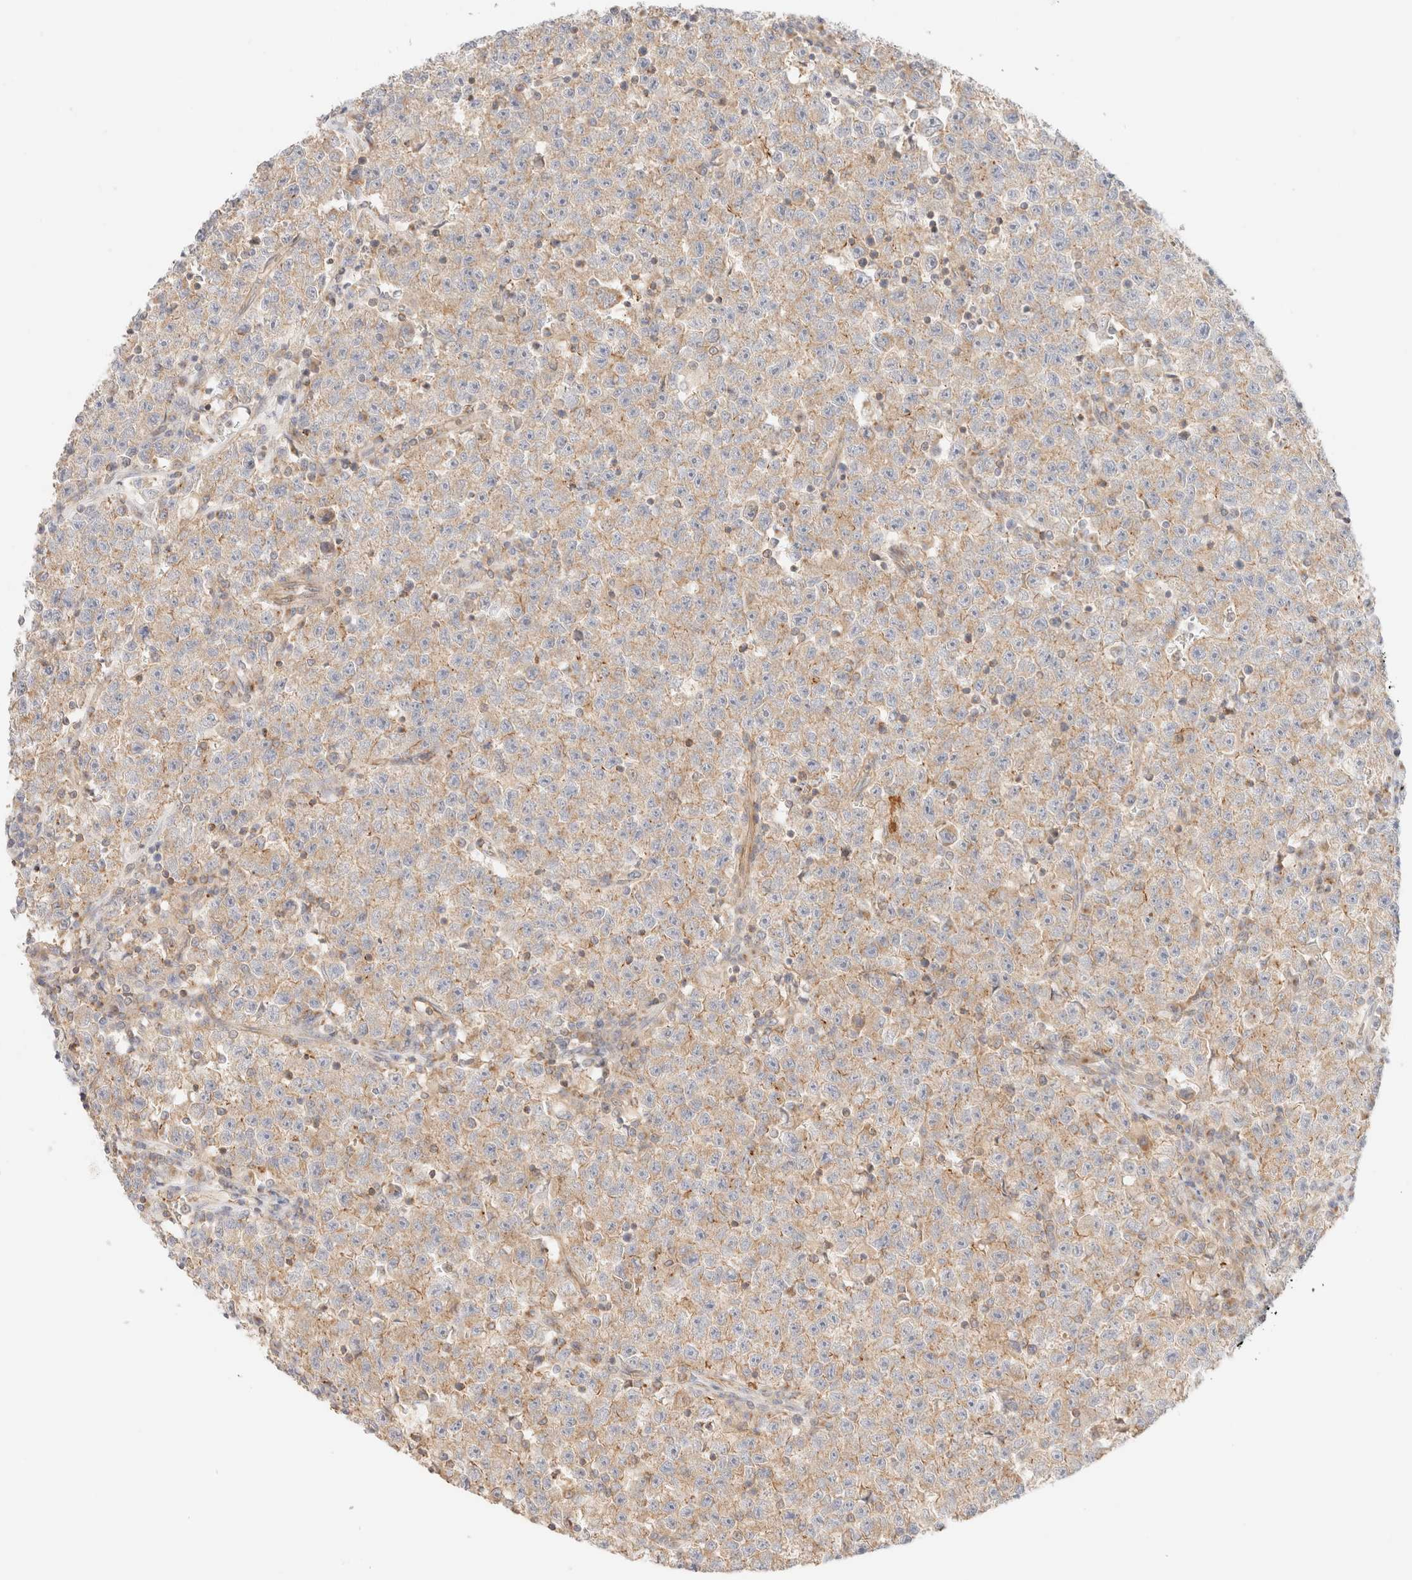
{"staining": {"intensity": "weak", "quantity": ">75%", "location": "cytoplasmic/membranous"}, "tissue": "testis cancer", "cell_type": "Tumor cells", "image_type": "cancer", "snomed": [{"axis": "morphology", "description": "Seminoma, NOS"}, {"axis": "topography", "description": "Testis"}], "caption": "Tumor cells display low levels of weak cytoplasmic/membranous expression in about >75% of cells in human seminoma (testis).", "gene": "MYO10", "patient": {"sex": "male", "age": 22}}